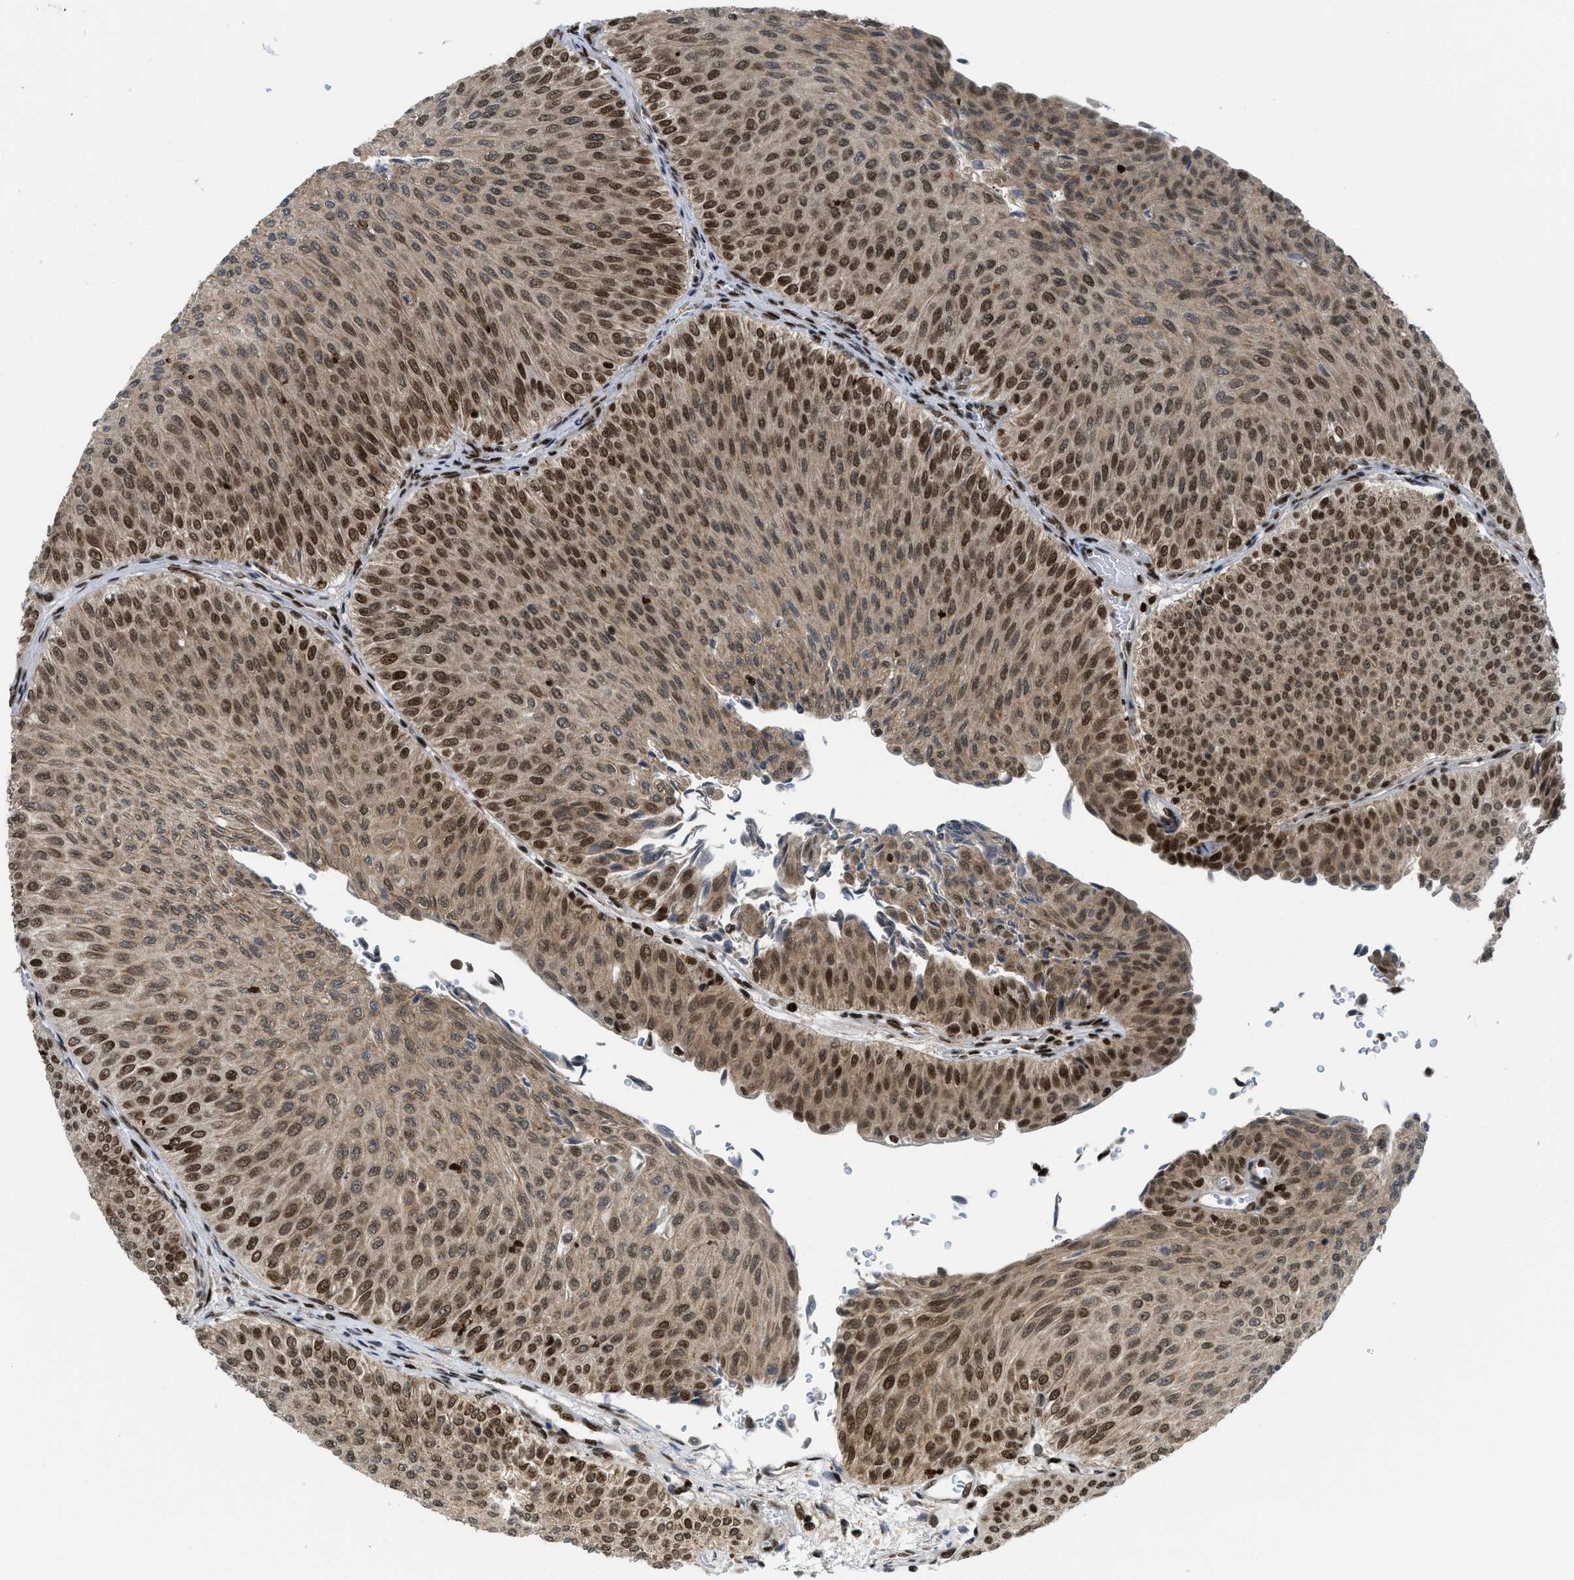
{"staining": {"intensity": "strong", "quantity": ">75%", "location": "nuclear"}, "tissue": "urothelial cancer", "cell_type": "Tumor cells", "image_type": "cancer", "snomed": [{"axis": "morphology", "description": "Urothelial carcinoma, Low grade"}, {"axis": "topography", "description": "Urinary bladder"}], "caption": "Immunohistochemistry micrograph of neoplastic tissue: human urothelial carcinoma (low-grade) stained using IHC reveals high levels of strong protein expression localized specifically in the nuclear of tumor cells, appearing as a nuclear brown color.", "gene": "RFX5", "patient": {"sex": "male", "age": 78}}